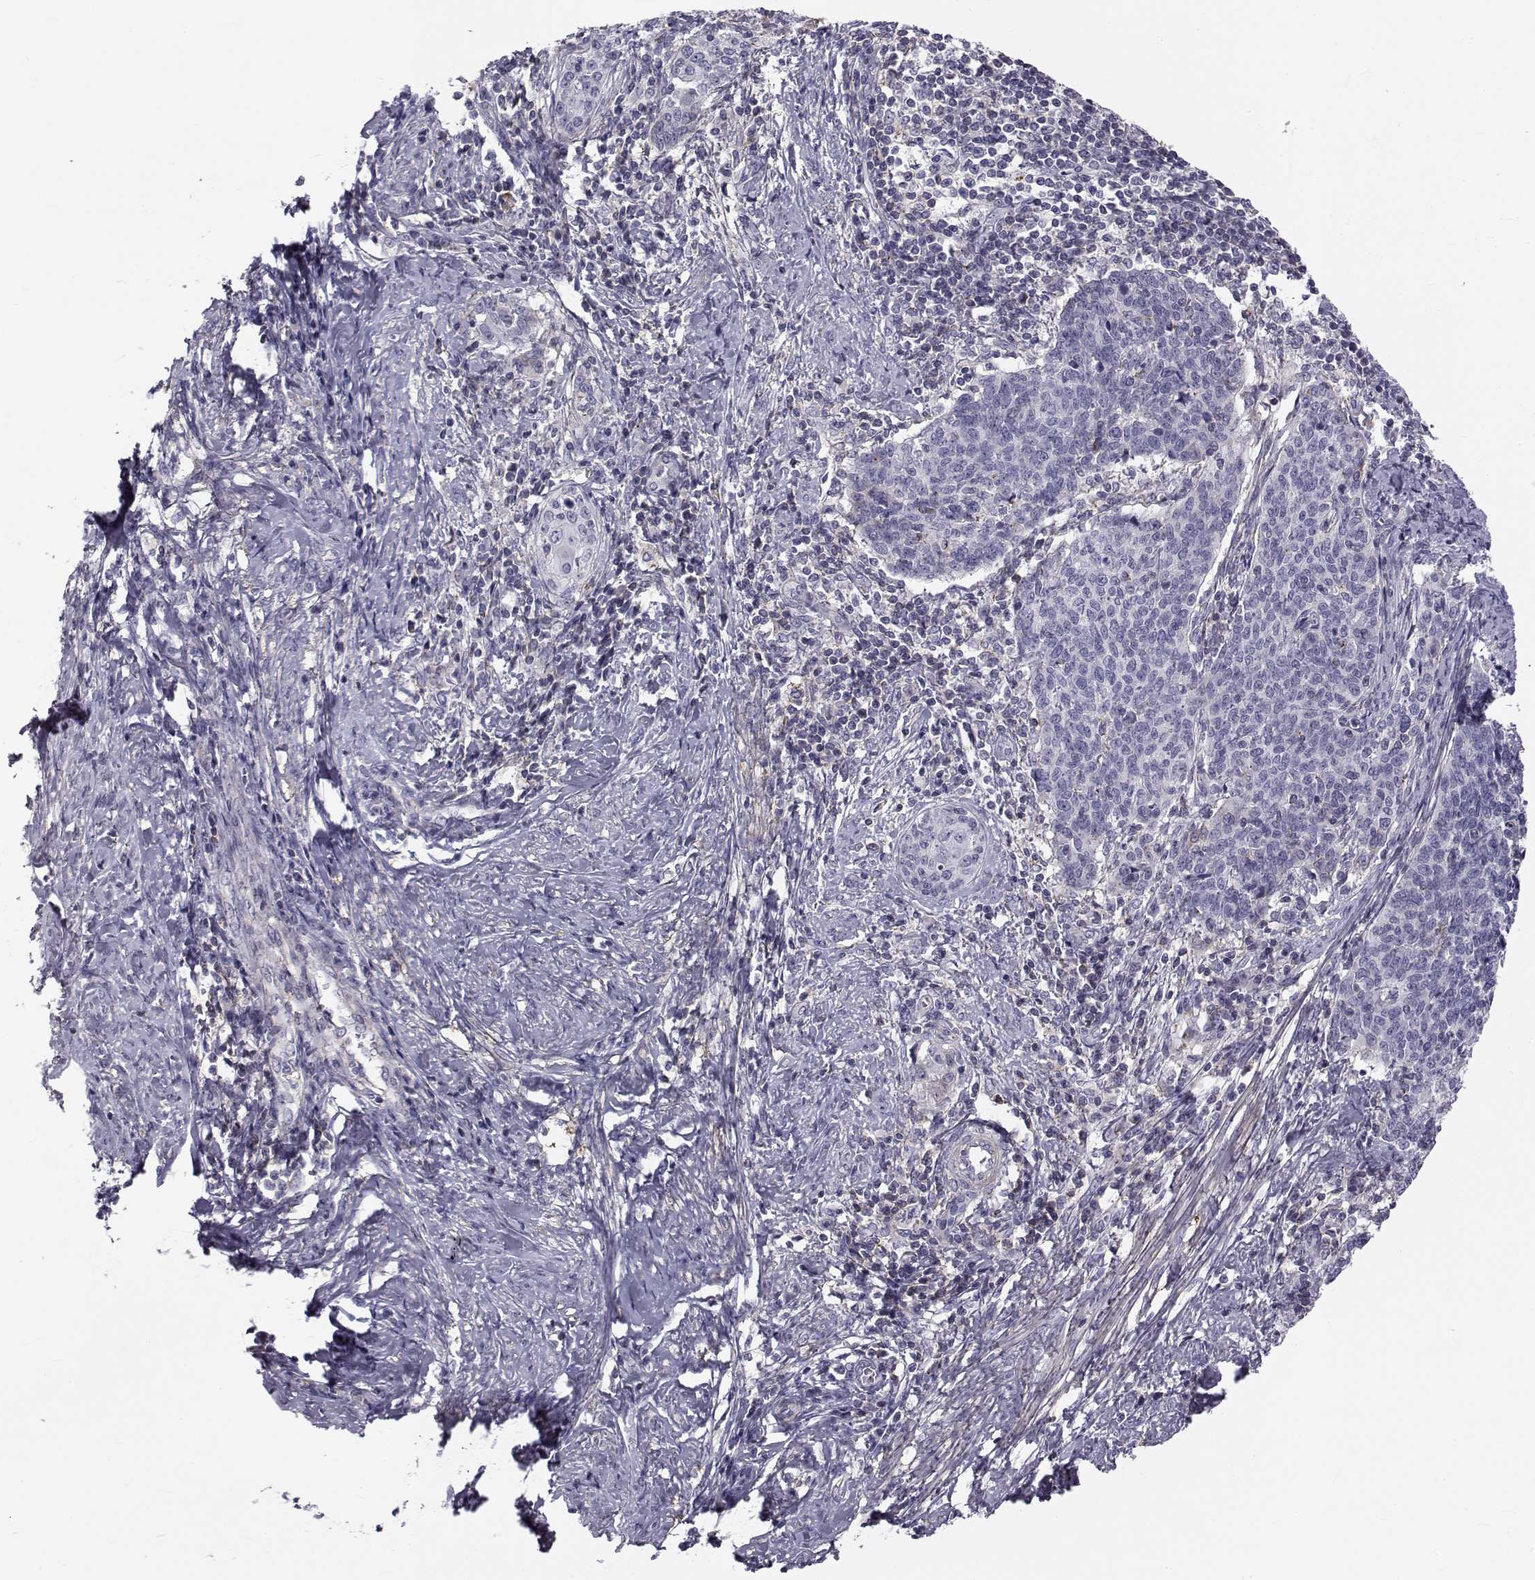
{"staining": {"intensity": "negative", "quantity": "none", "location": "none"}, "tissue": "cervical cancer", "cell_type": "Tumor cells", "image_type": "cancer", "snomed": [{"axis": "morphology", "description": "Squamous cell carcinoma, NOS"}, {"axis": "topography", "description": "Cervix"}], "caption": "DAB (3,3'-diaminobenzidine) immunohistochemical staining of cervical cancer (squamous cell carcinoma) shows no significant expression in tumor cells.", "gene": "LRRC27", "patient": {"sex": "female", "age": 39}}